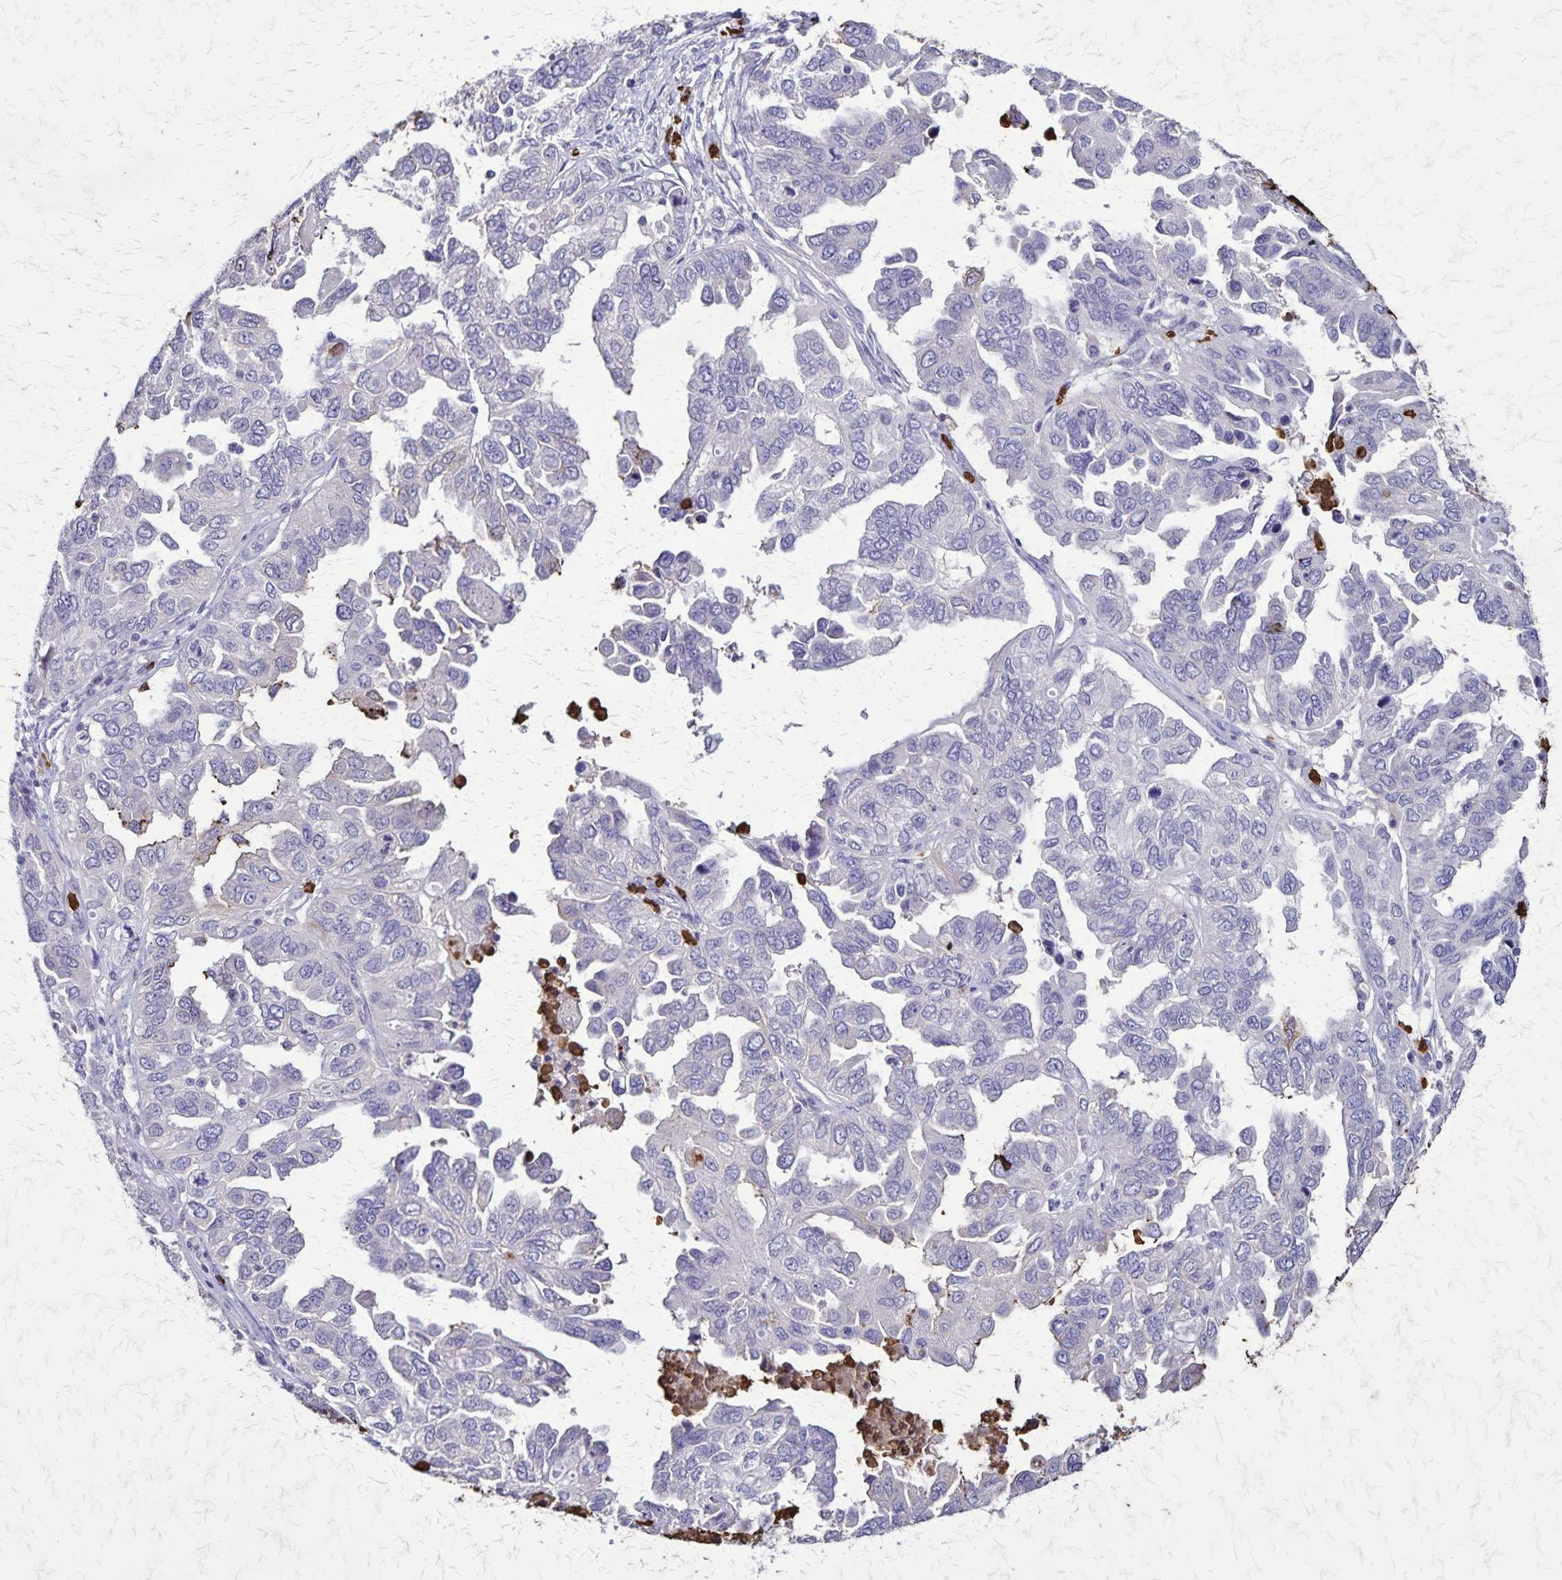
{"staining": {"intensity": "negative", "quantity": "none", "location": "none"}, "tissue": "ovarian cancer", "cell_type": "Tumor cells", "image_type": "cancer", "snomed": [{"axis": "morphology", "description": "Cystadenocarcinoma, serous, NOS"}, {"axis": "topography", "description": "Ovary"}], "caption": "Protein analysis of serous cystadenocarcinoma (ovarian) displays no significant staining in tumor cells.", "gene": "ULBP3", "patient": {"sex": "female", "age": 53}}